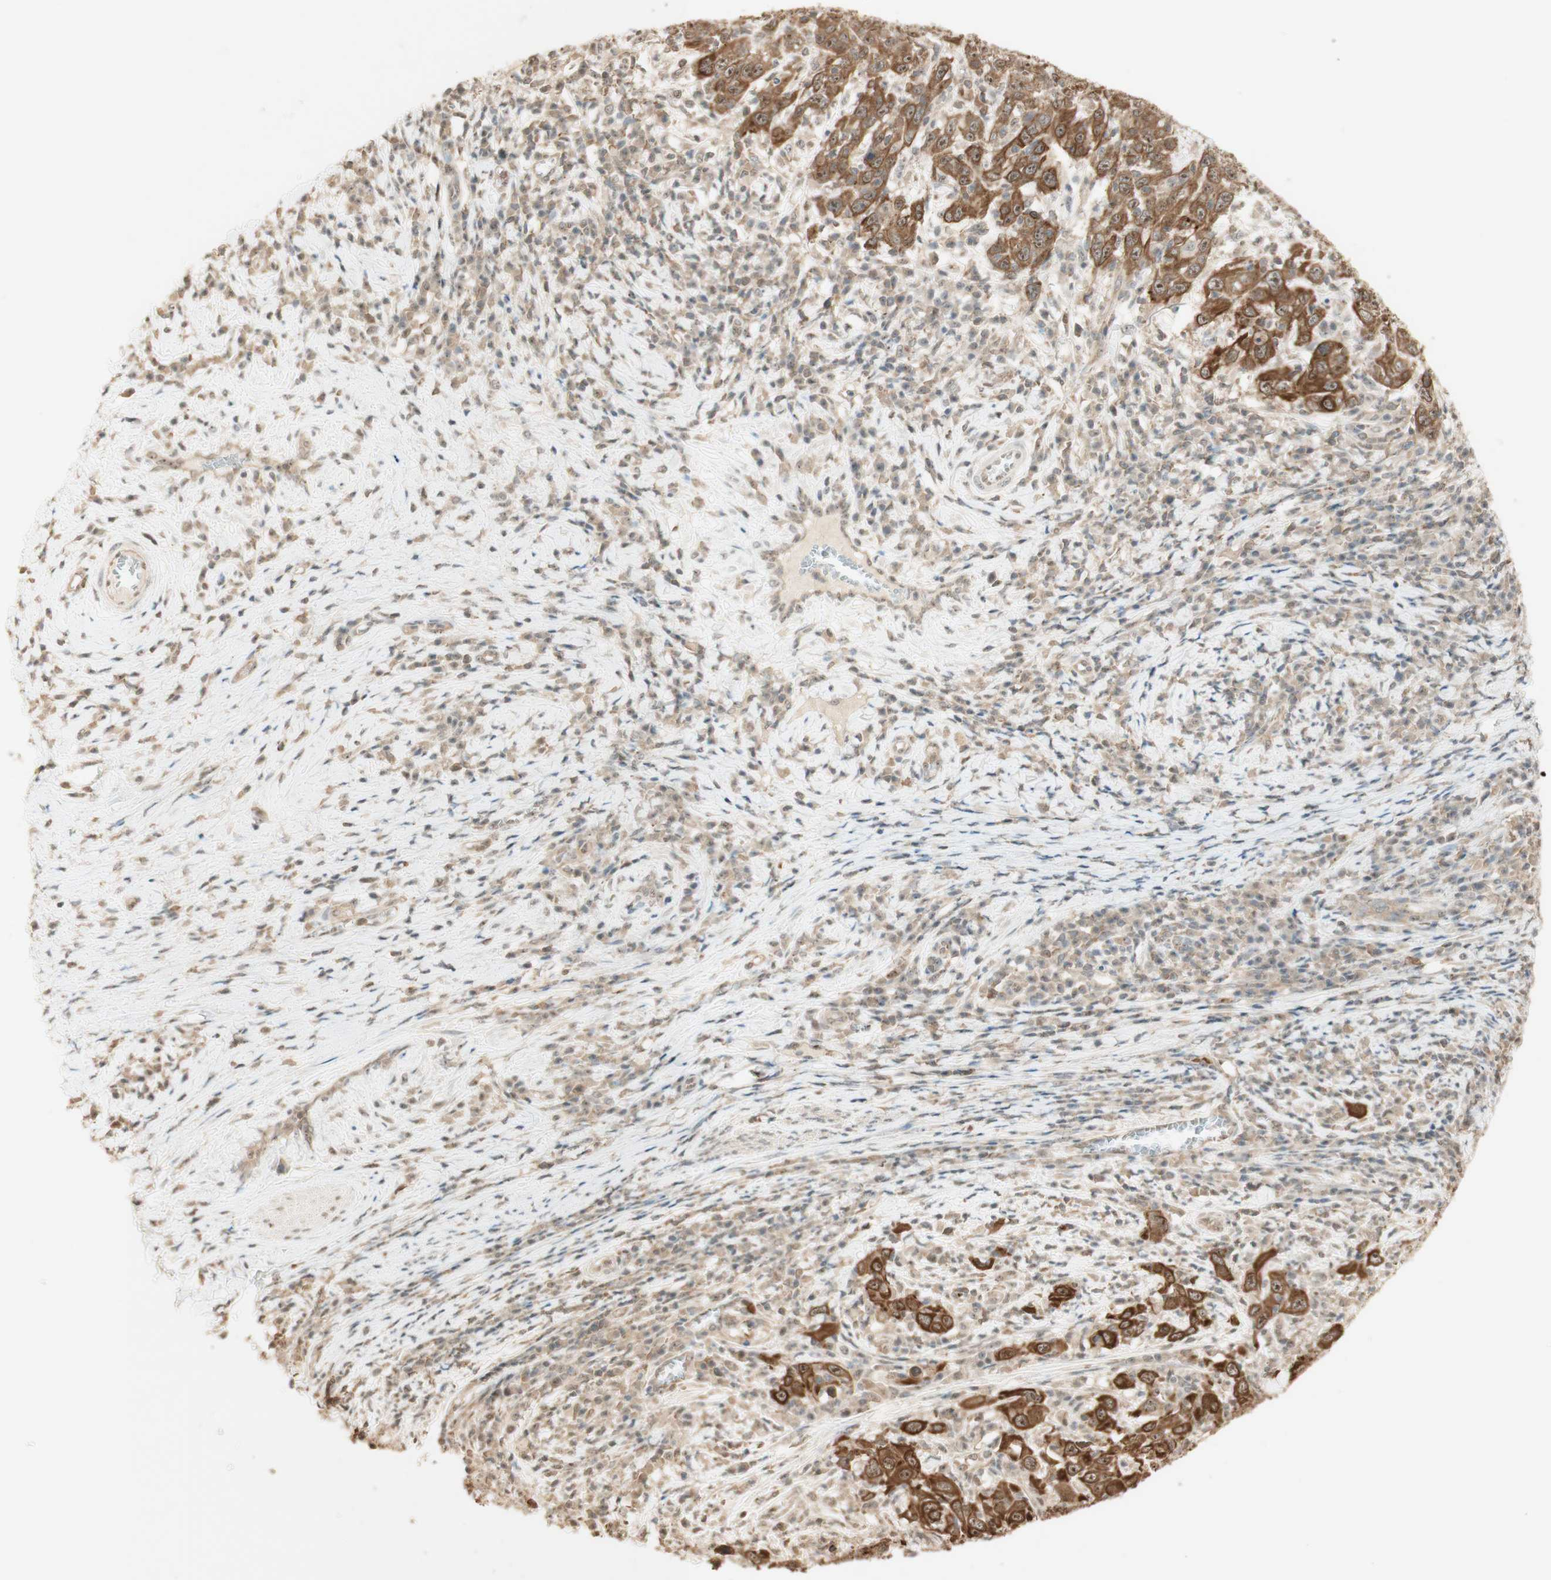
{"staining": {"intensity": "moderate", "quantity": ">75%", "location": "cytoplasmic/membranous,nuclear"}, "tissue": "cervical cancer", "cell_type": "Tumor cells", "image_type": "cancer", "snomed": [{"axis": "morphology", "description": "Squamous cell carcinoma, NOS"}, {"axis": "topography", "description": "Cervix"}], "caption": "Brown immunohistochemical staining in human cervical squamous cell carcinoma shows moderate cytoplasmic/membranous and nuclear expression in approximately >75% of tumor cells.", "gene": "SPINT2", "patient": {"sex": "female", "age": 46}}